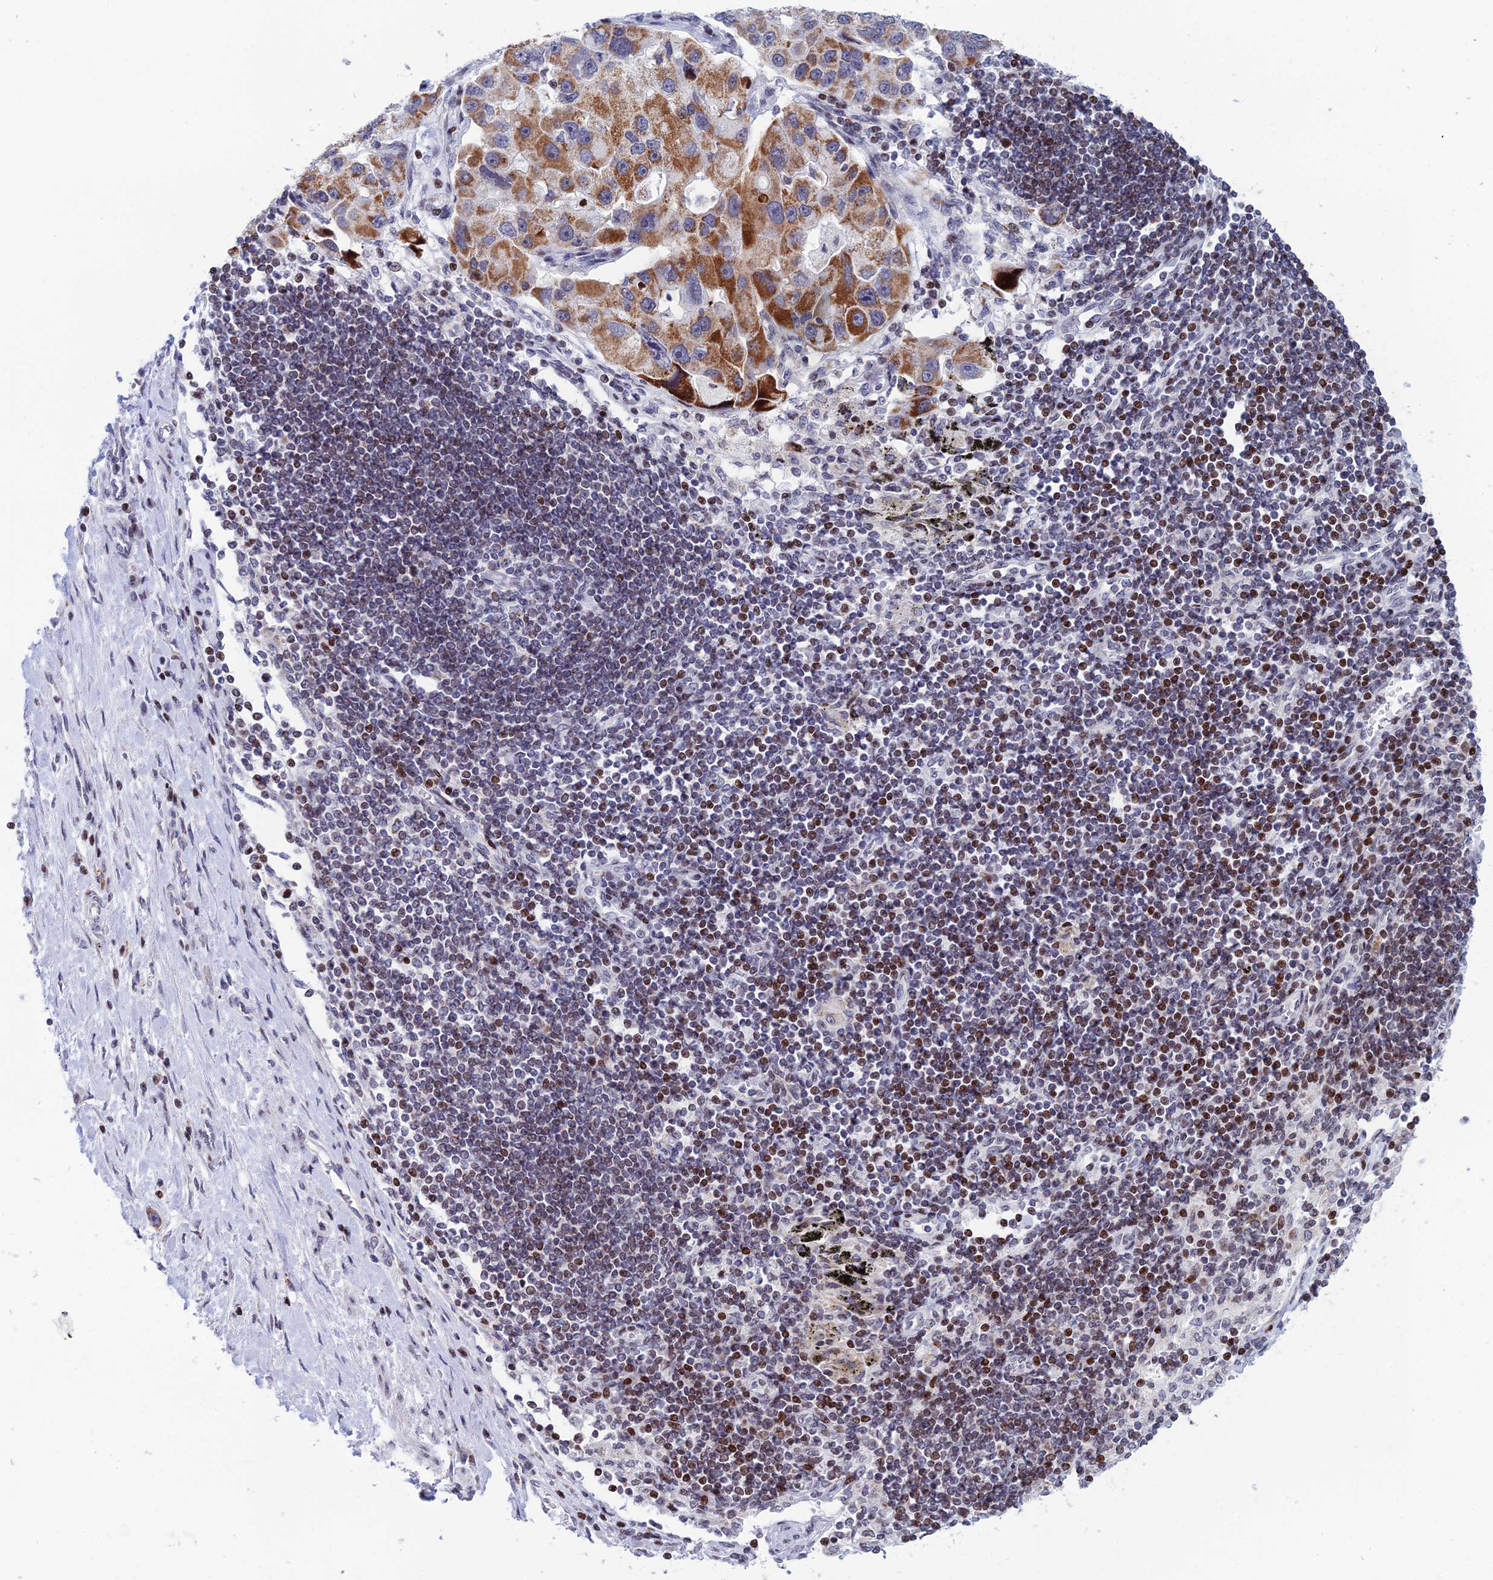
{"staining": {"intensity": "moderate", "quantity": ">75%", "location": "cytoplasmic/membranous"}, "tissue": "lung cancer", "cell_type": "Tumor cells", "image_type": "cancer", "snomed": [{"axis": "morphology", "description": "Adenocarcinoma, NOS"}, {"axis": "topography", "description": "Lung"}], "caption": "Moderate cytoplasmic/membranous protein staining is identified in approximately >75% of tumor cells in lung cancer (adenocarcinoma). Immunohistochemistry stains the protein in brown and the nuclei are stained blue.", "gene": "AFF3", "patient": {"sex": "female", "age": 54}}